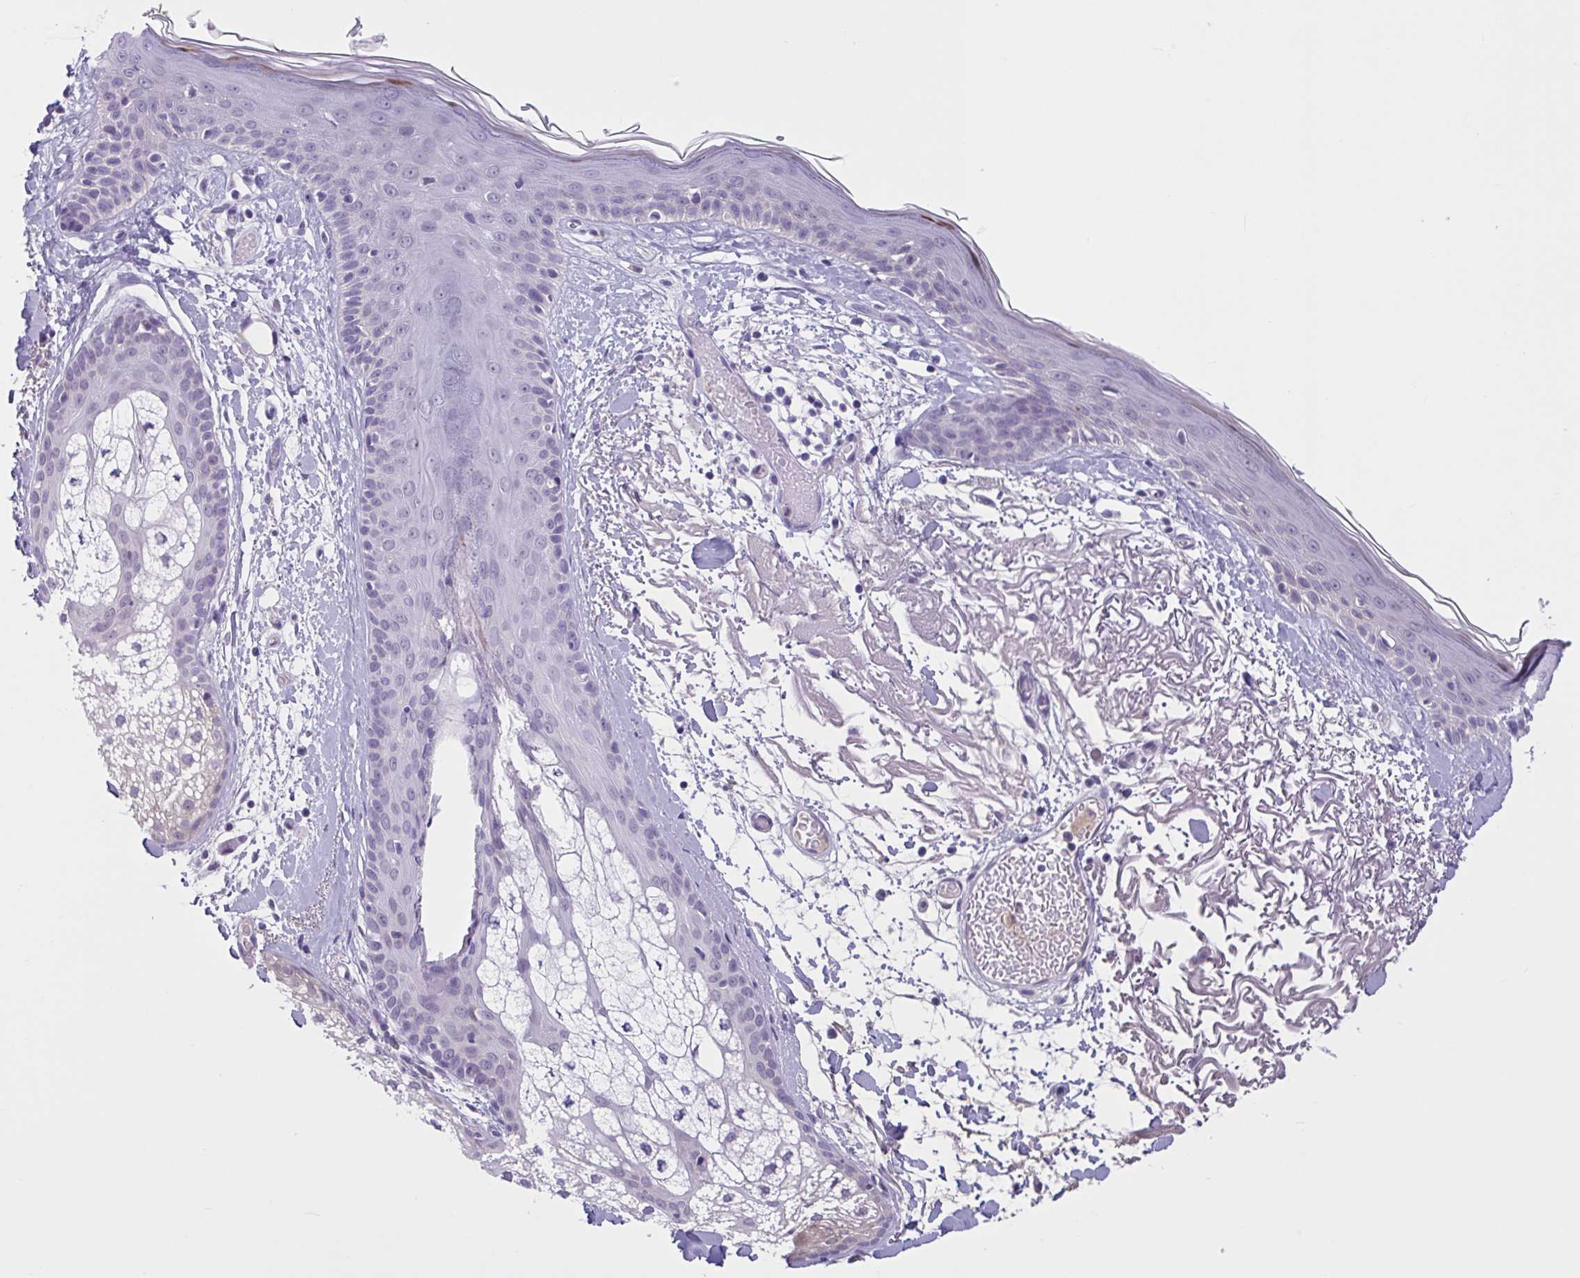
{"staining": {"intensity": "negative", "quantity": "none", "location": "none"}, "tissue": "skin", "cell_type": "Fibroblasts", "image_type": "normal", "snomed": [{"axis": "morphology", "description": "Normal tissue, NOS"}, {"axis": "topography", "description": "Skin"}], "caption": "Fibroblasts show no significant positivity in benign skin. (DAB (3,3'-diaminobenzidine) immunohistochemistry, high magnification).", "gene": "WNT9B", "patient": {"sex": "male", "age": 79}}